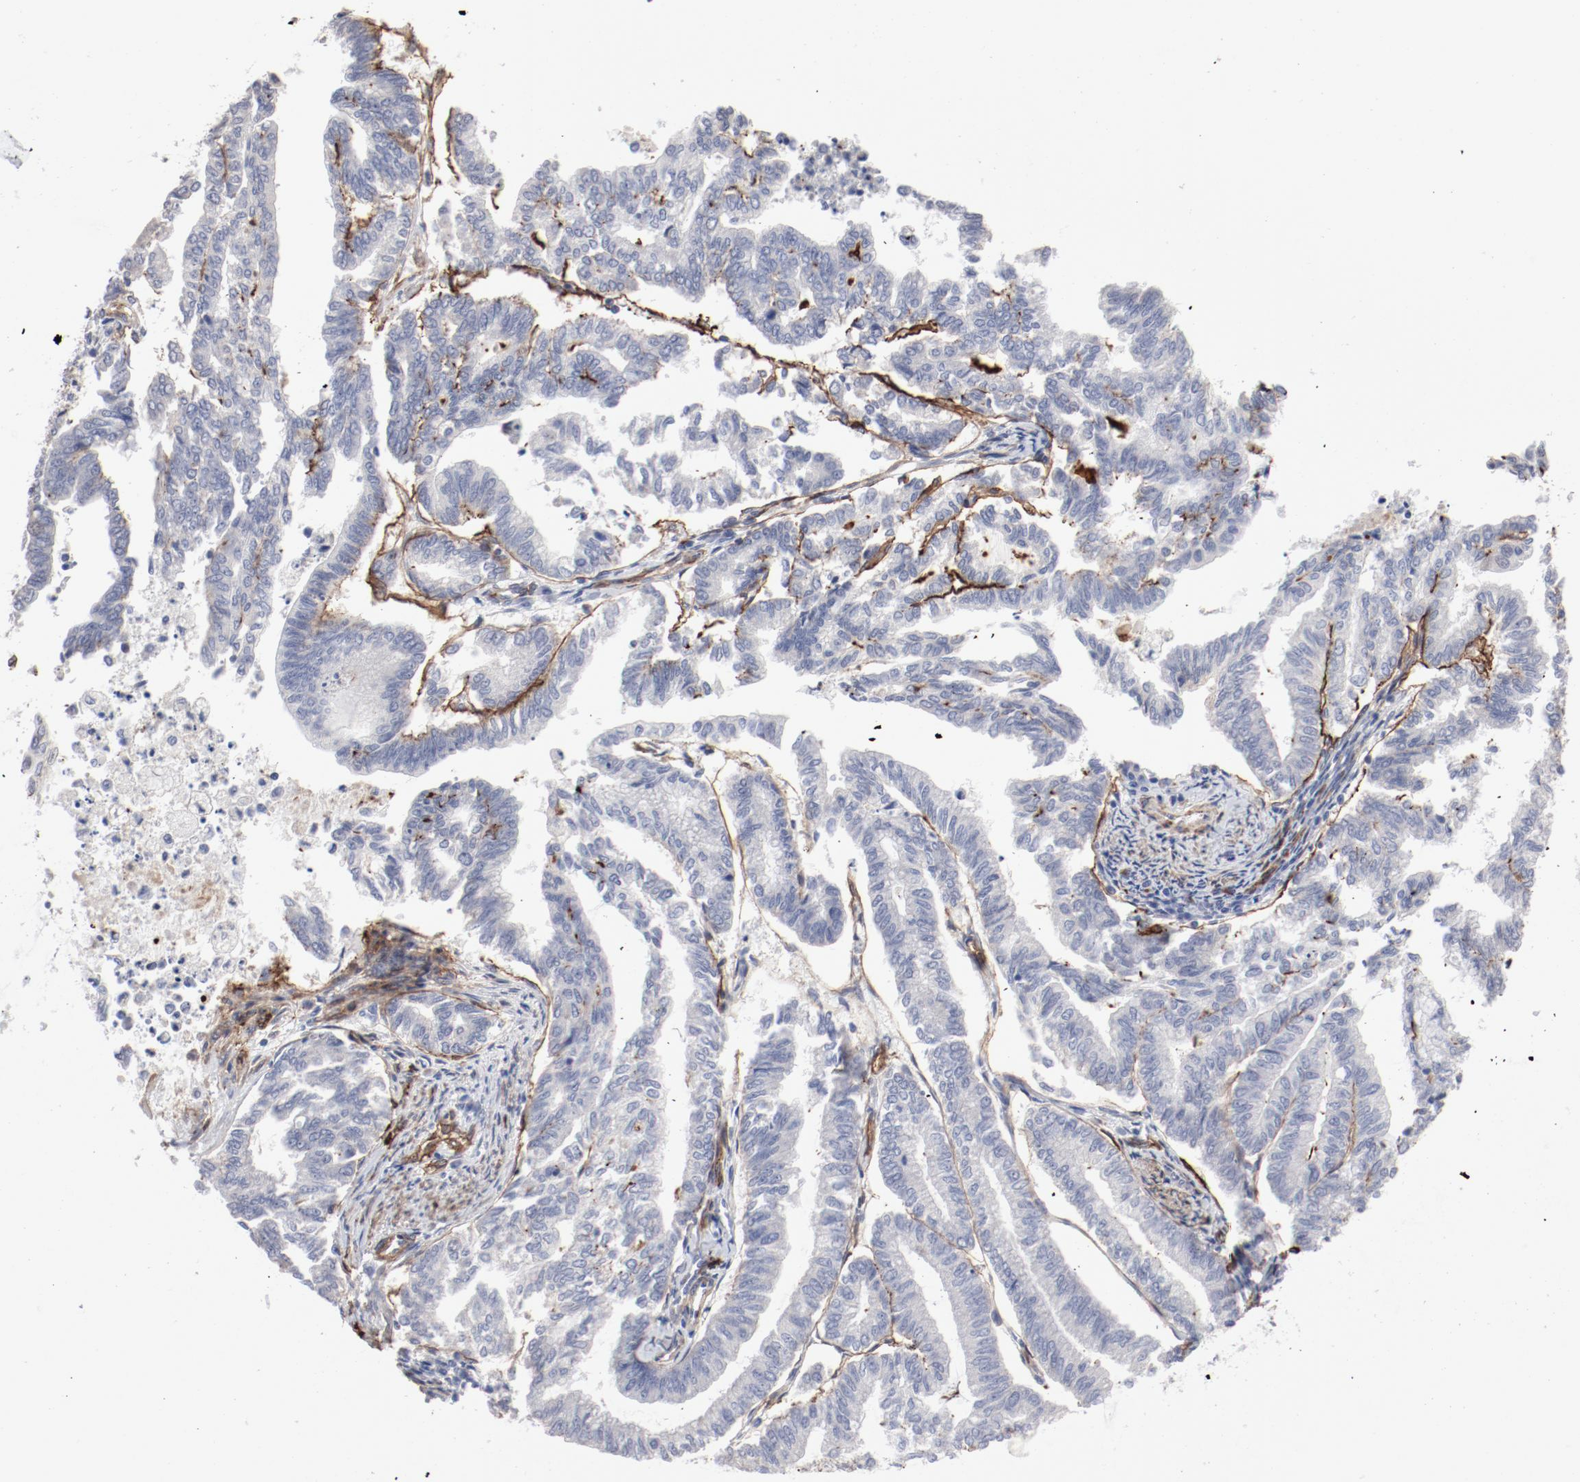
{"staining": {"intensity": "negative", "quantity": "none", "location": "none"}, "tissue": "endometrial cancer", "cell_type": "Tumor cells", "image_type": "cancer", "snomed": [{"axis": "morphology", "description": "Adenocarcinoma, NOS"}, {"axis": "topography", "description": "Endometrium"}], "caption": "This is an immunohistochemistry image of endometrial cancer. There is no staining in tumor cells.", "gene": "MAGED4", "patient": {"sex": "female", "age": 79}}